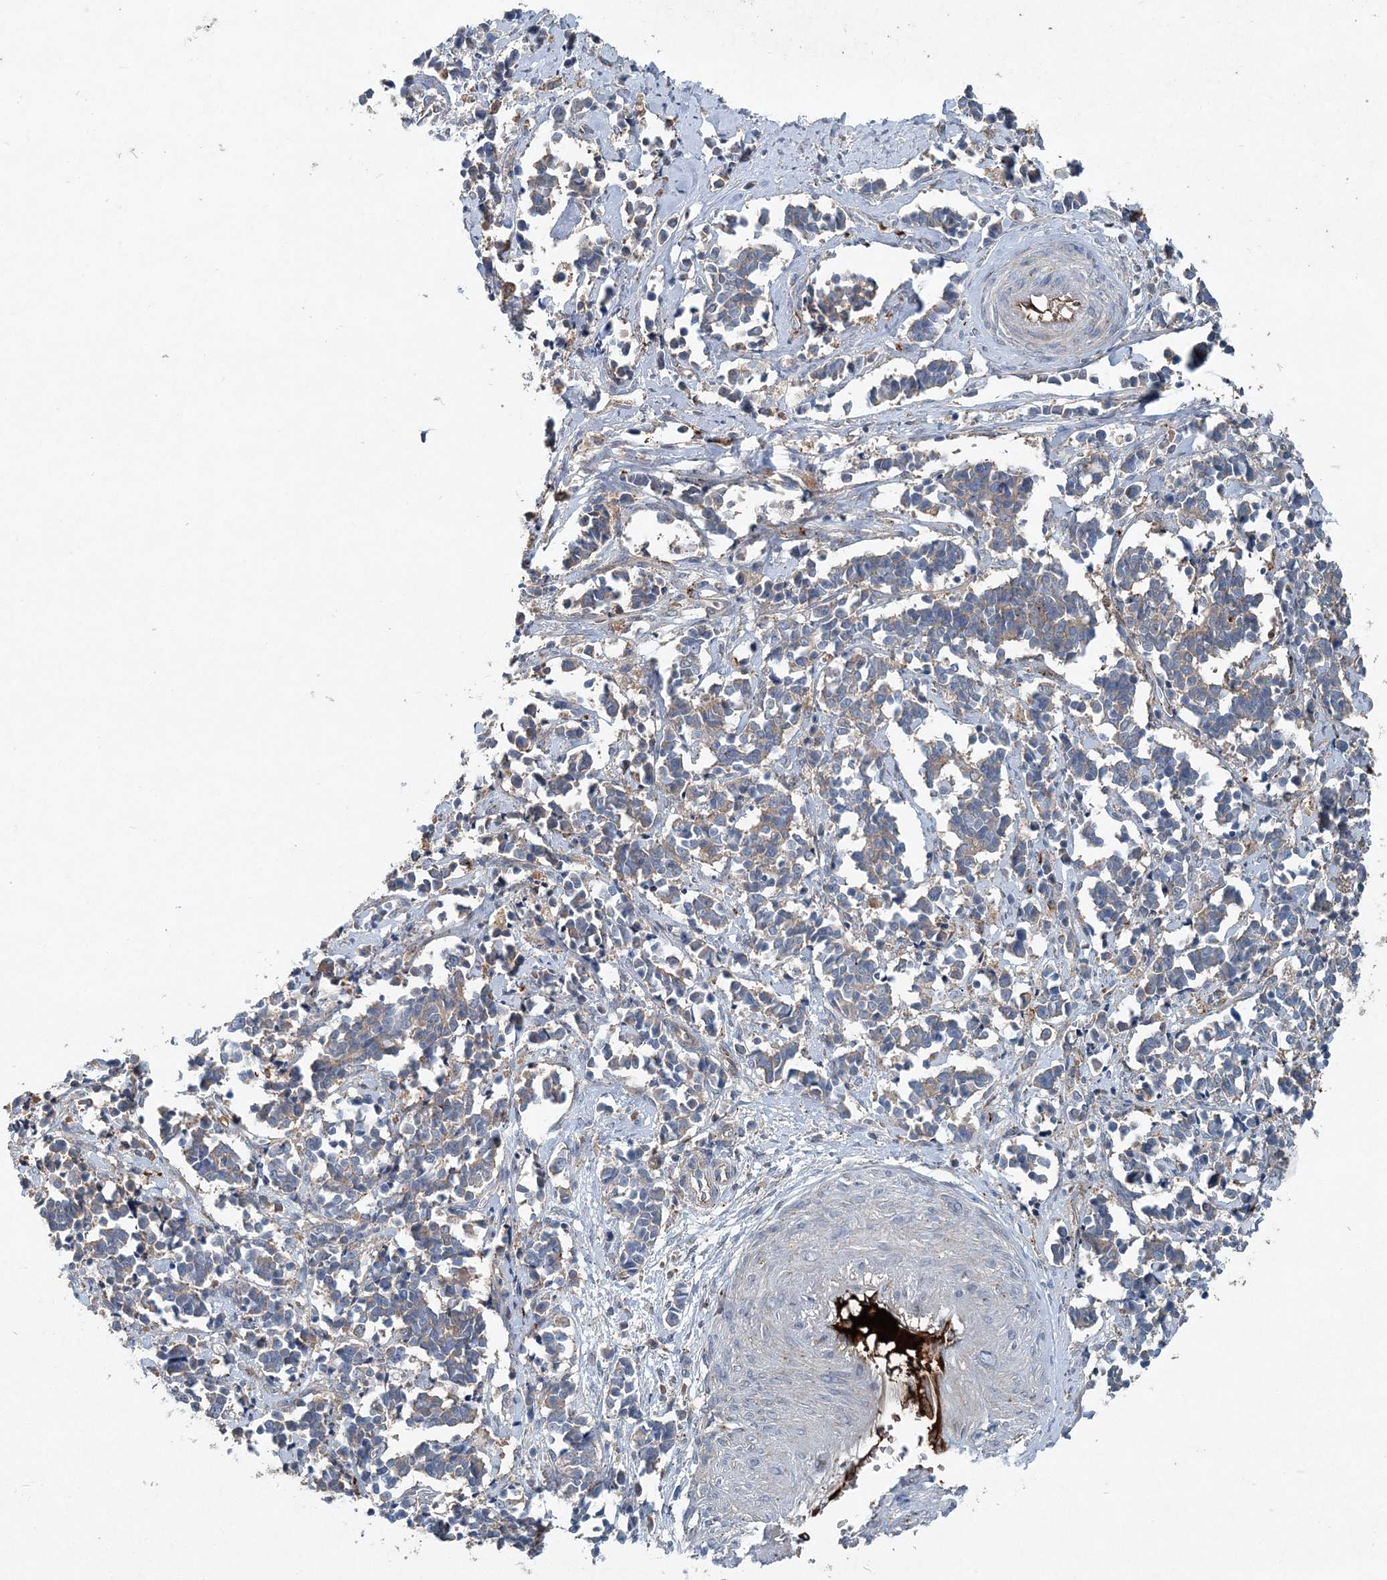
{"staining": {"intensity": "negative", "quantity": "none", "location": "none"}, "tissue": "cervical cancer", "cell_type": "Tumor cells", "image_type": "cancer", "snomed": [{"axis": "morphology", "description": "Normal tissue, NOS"}, {"axis": "morphology", "description": "Squamous cell carcinoma, NOS"}, {"axis": "topography", "description": "Cervix"}], "caption": "DAB (3,3'-diaminobenzidine) immunohistochemical staining of human cervical squamous cell carcinoma shows no significant staining in tumor cells.", "gene": "ABHD14B", "patient": {"sex": "female", "age": 35}}